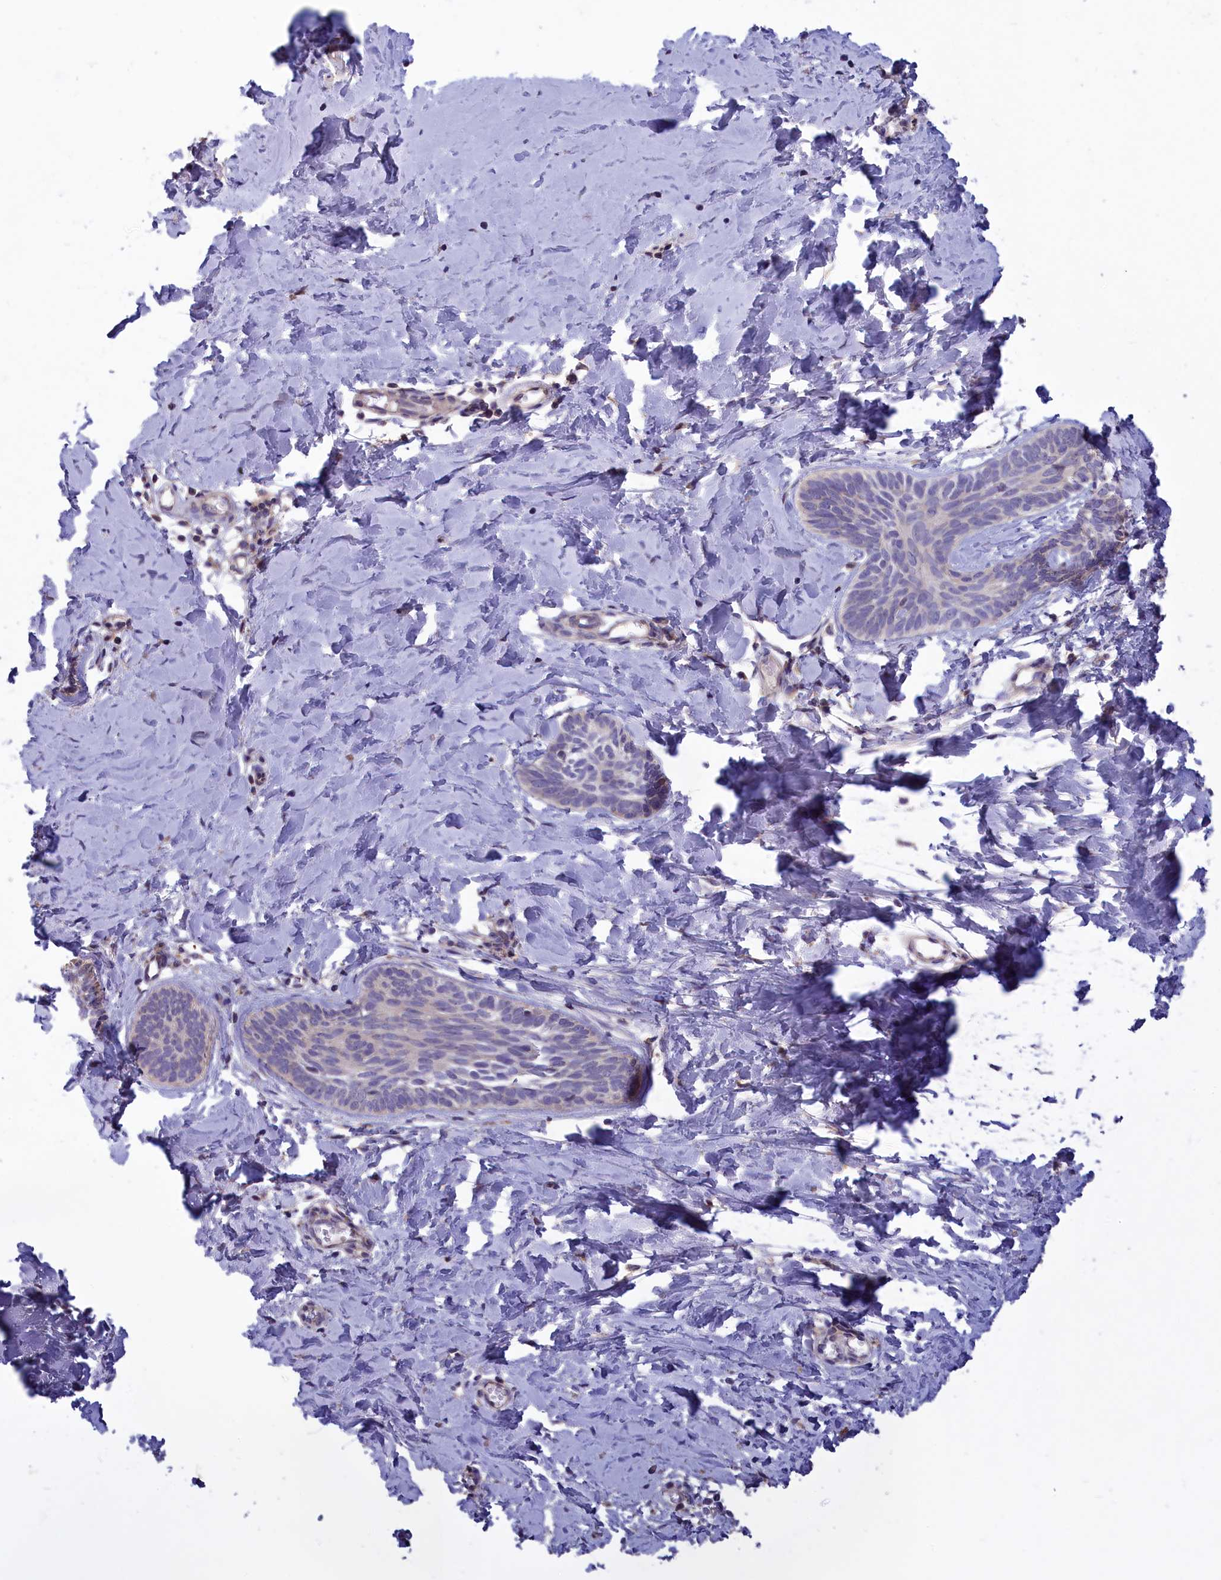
{"staining": {"intensity": "negative", "quantity": "none", "location": "none"}, "tissue": "skin cancer", "cell_type": "Tumor cells", "image_type": "cancer", "snomed": [{"axis": "morphology", "description": "Basal cell carcinoma"}, {"axis": "topography", "description": "Skin"}], "caption": "Tumor cells are negative for brown protein staining in skin cancer (basal cell carcinoma).", "gene": "AMDHD2", "patient": {"sex": "female", "age": 81}}